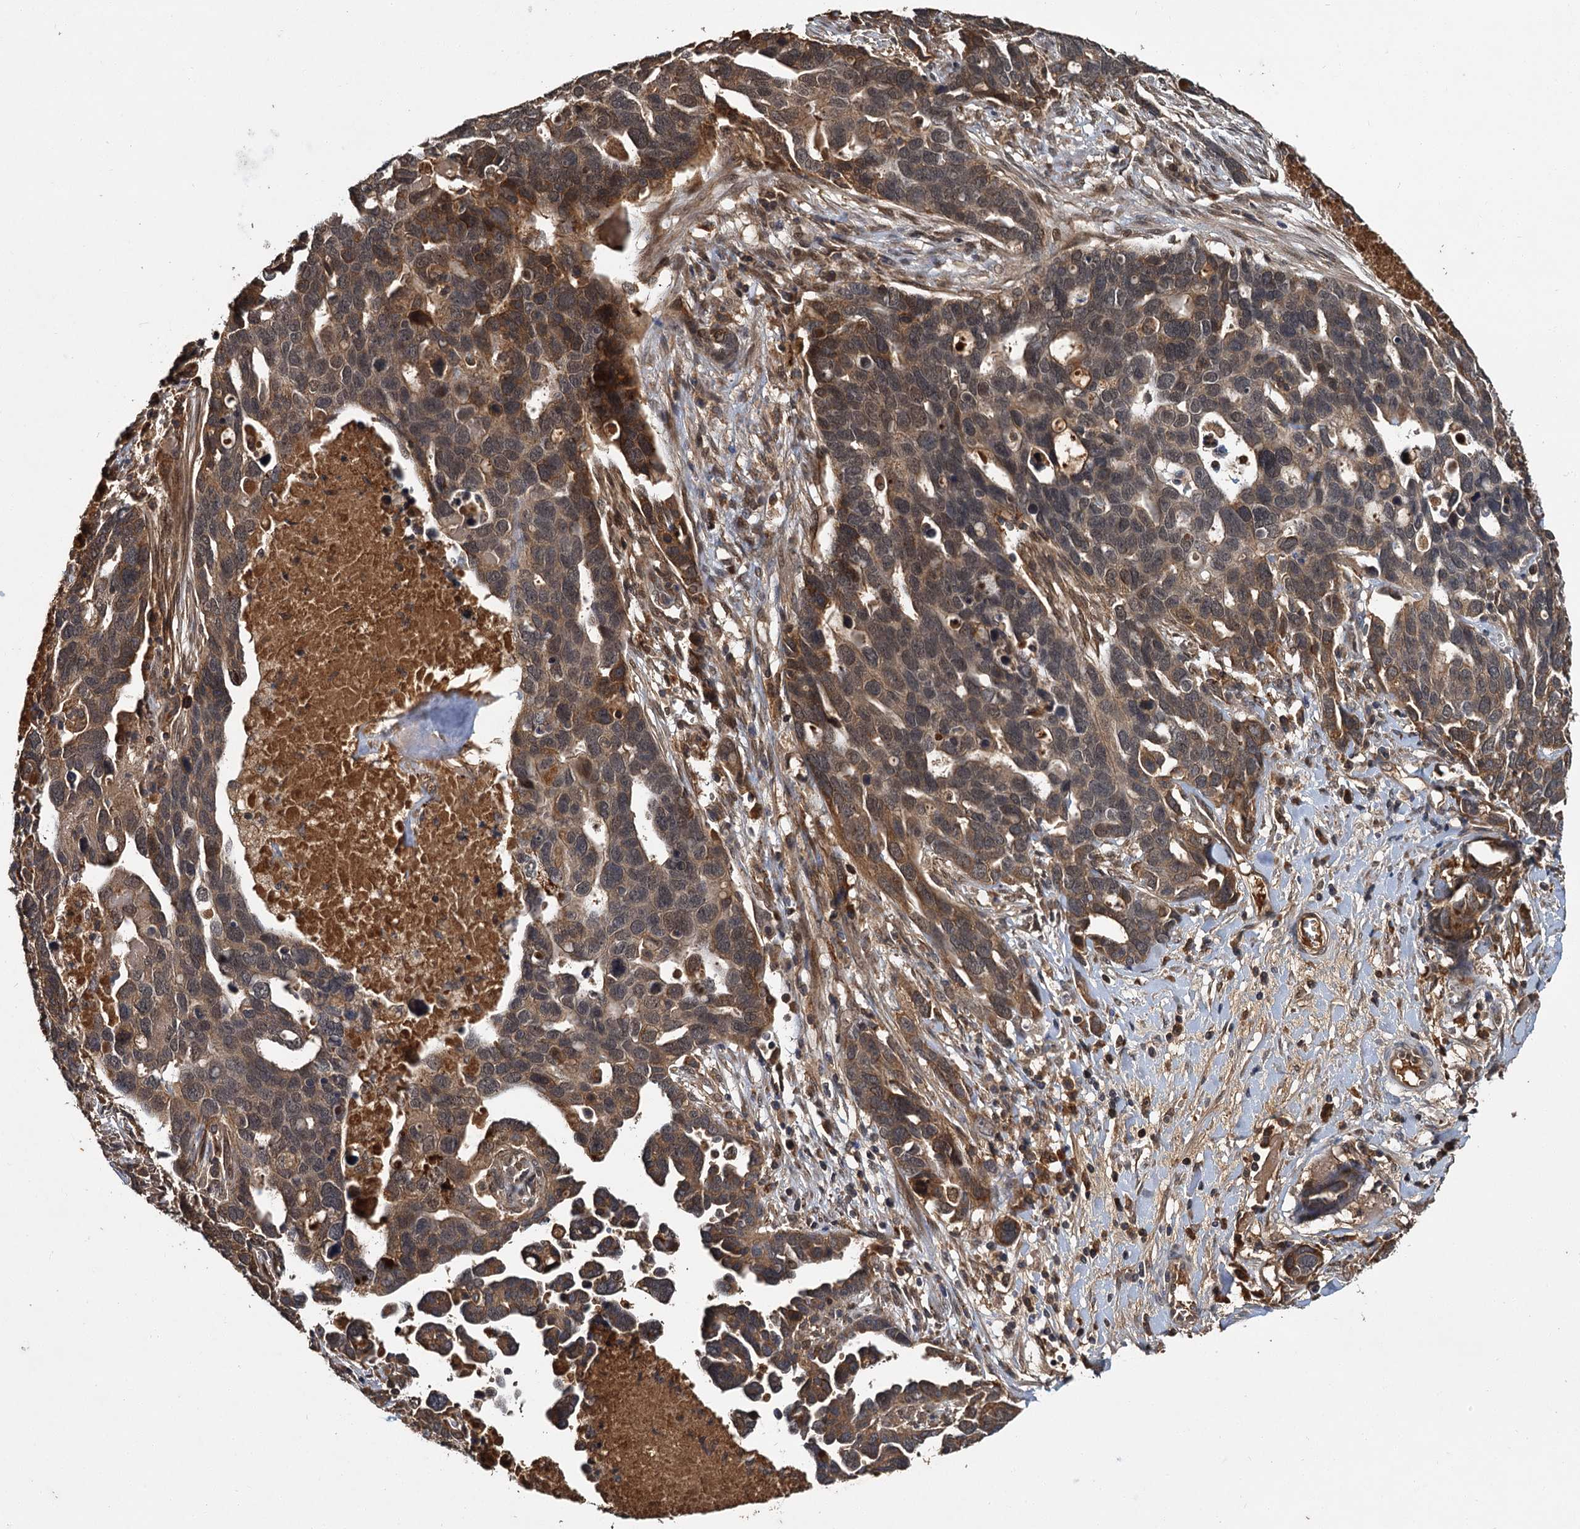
{"staining": {"intensity": "moderate", "quantity": "<25%", "location": "cytoplasmic/membranous"}, "tissue": "ovarian cancer", "cell_type": "Tumor cells", "image_type": "cancer", "snomed": [{"axis": "morphology", "description": "Cystadenocarcinoma, serous, NOS"}, {"axis": "topography", "description": "Ovary"}], "caption": "Immunohistochemistry (IHC) of ovarian cancer displays low levels of moderate cytoplasmic/membranous staining in approximately <25% of tumor cells.", "gene": "MBD6", "patient": {"sex": "female", "age": 54}}